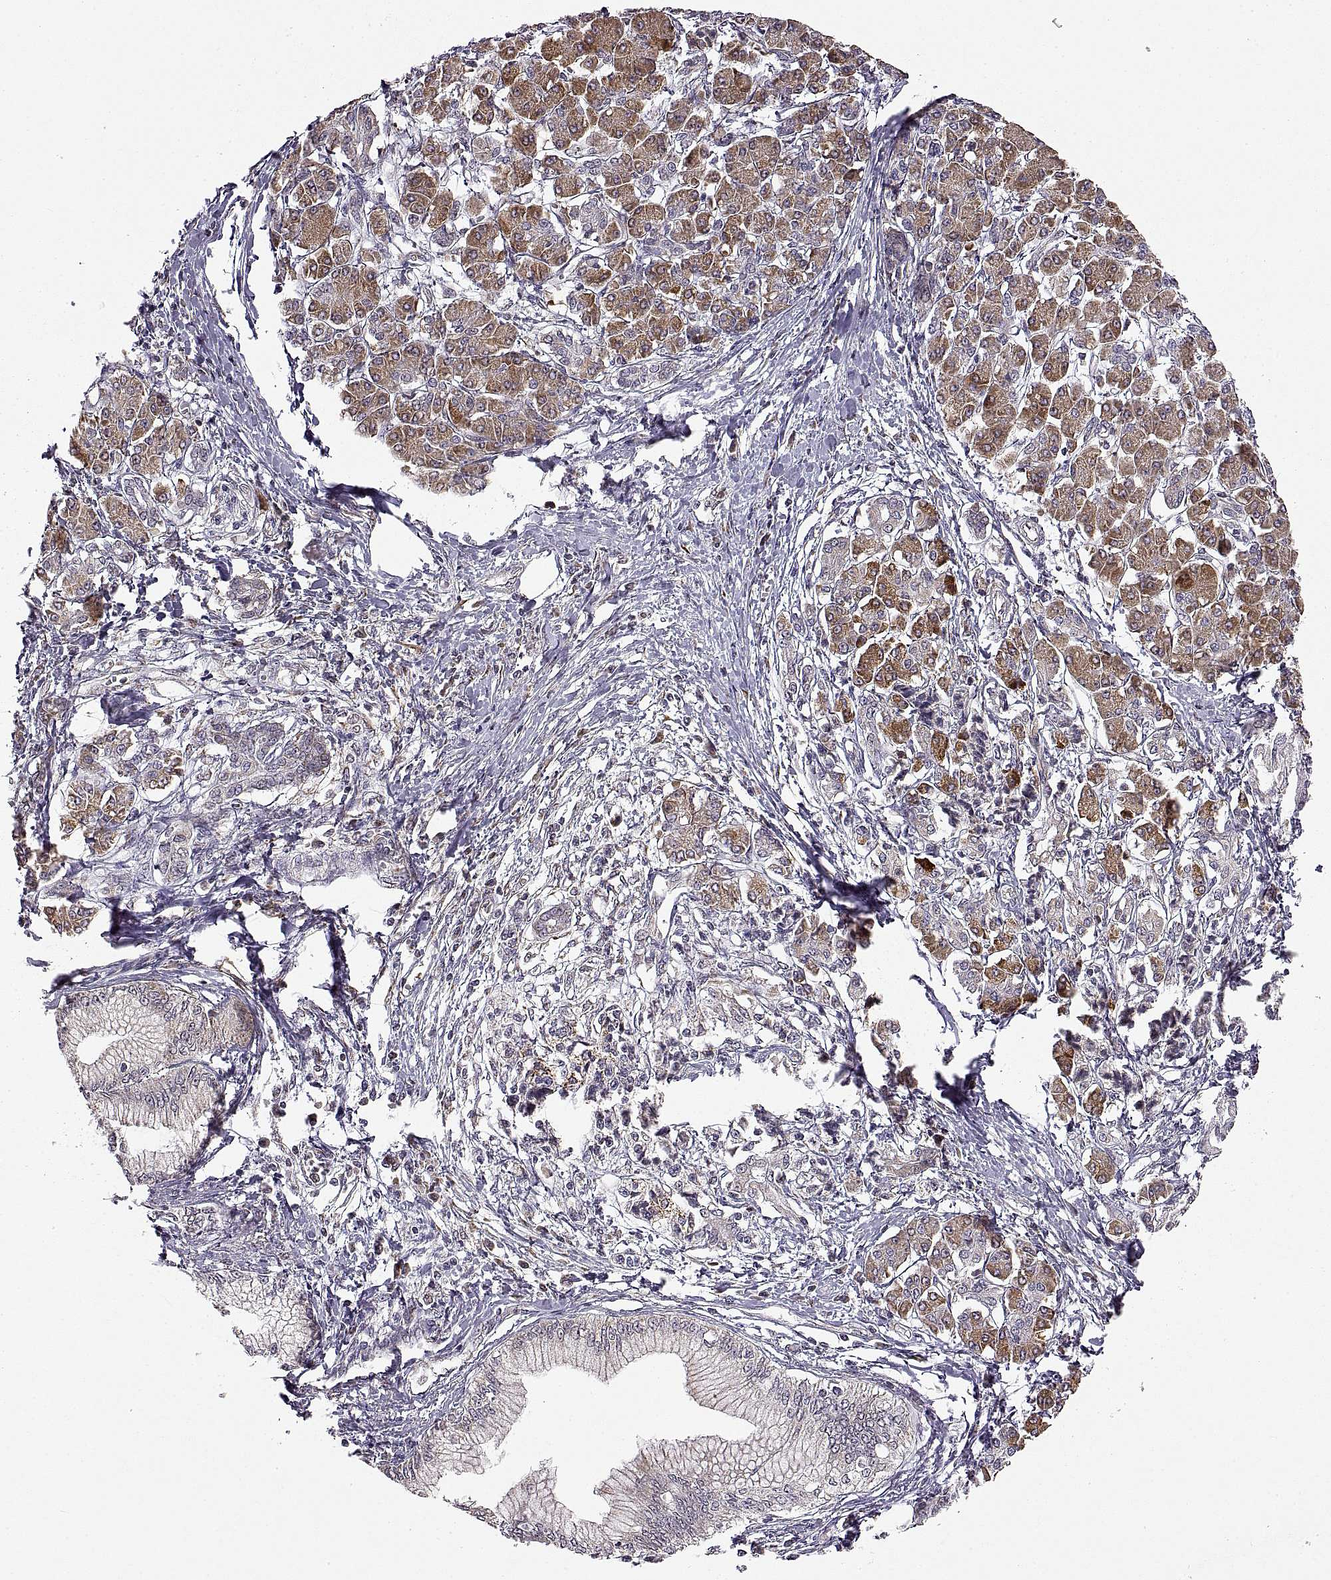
{"staining": {"intensity": "moderate", "quantity": ">75%", "location": "cytoplasmic/membranous"}, "tissue": "pancreatic cancer", "cell_type": "Tumor cells", "image_type": "cancer", "snomed": [{"axis": "morphology", "description": "Adenocarcinoma, NOS"}, {"axis": "topography", "description": "Pancreas"}], "caption": "This histopathology image displays immunohistochemistry staining of human pancreatic cancer (adenocarcinoma), with medium moderate cytoplasmic/membranous staining in approximately >75% of tumor cells.", "gene": "MANBAL", "patient": {"sex": "female", "age": 68}}